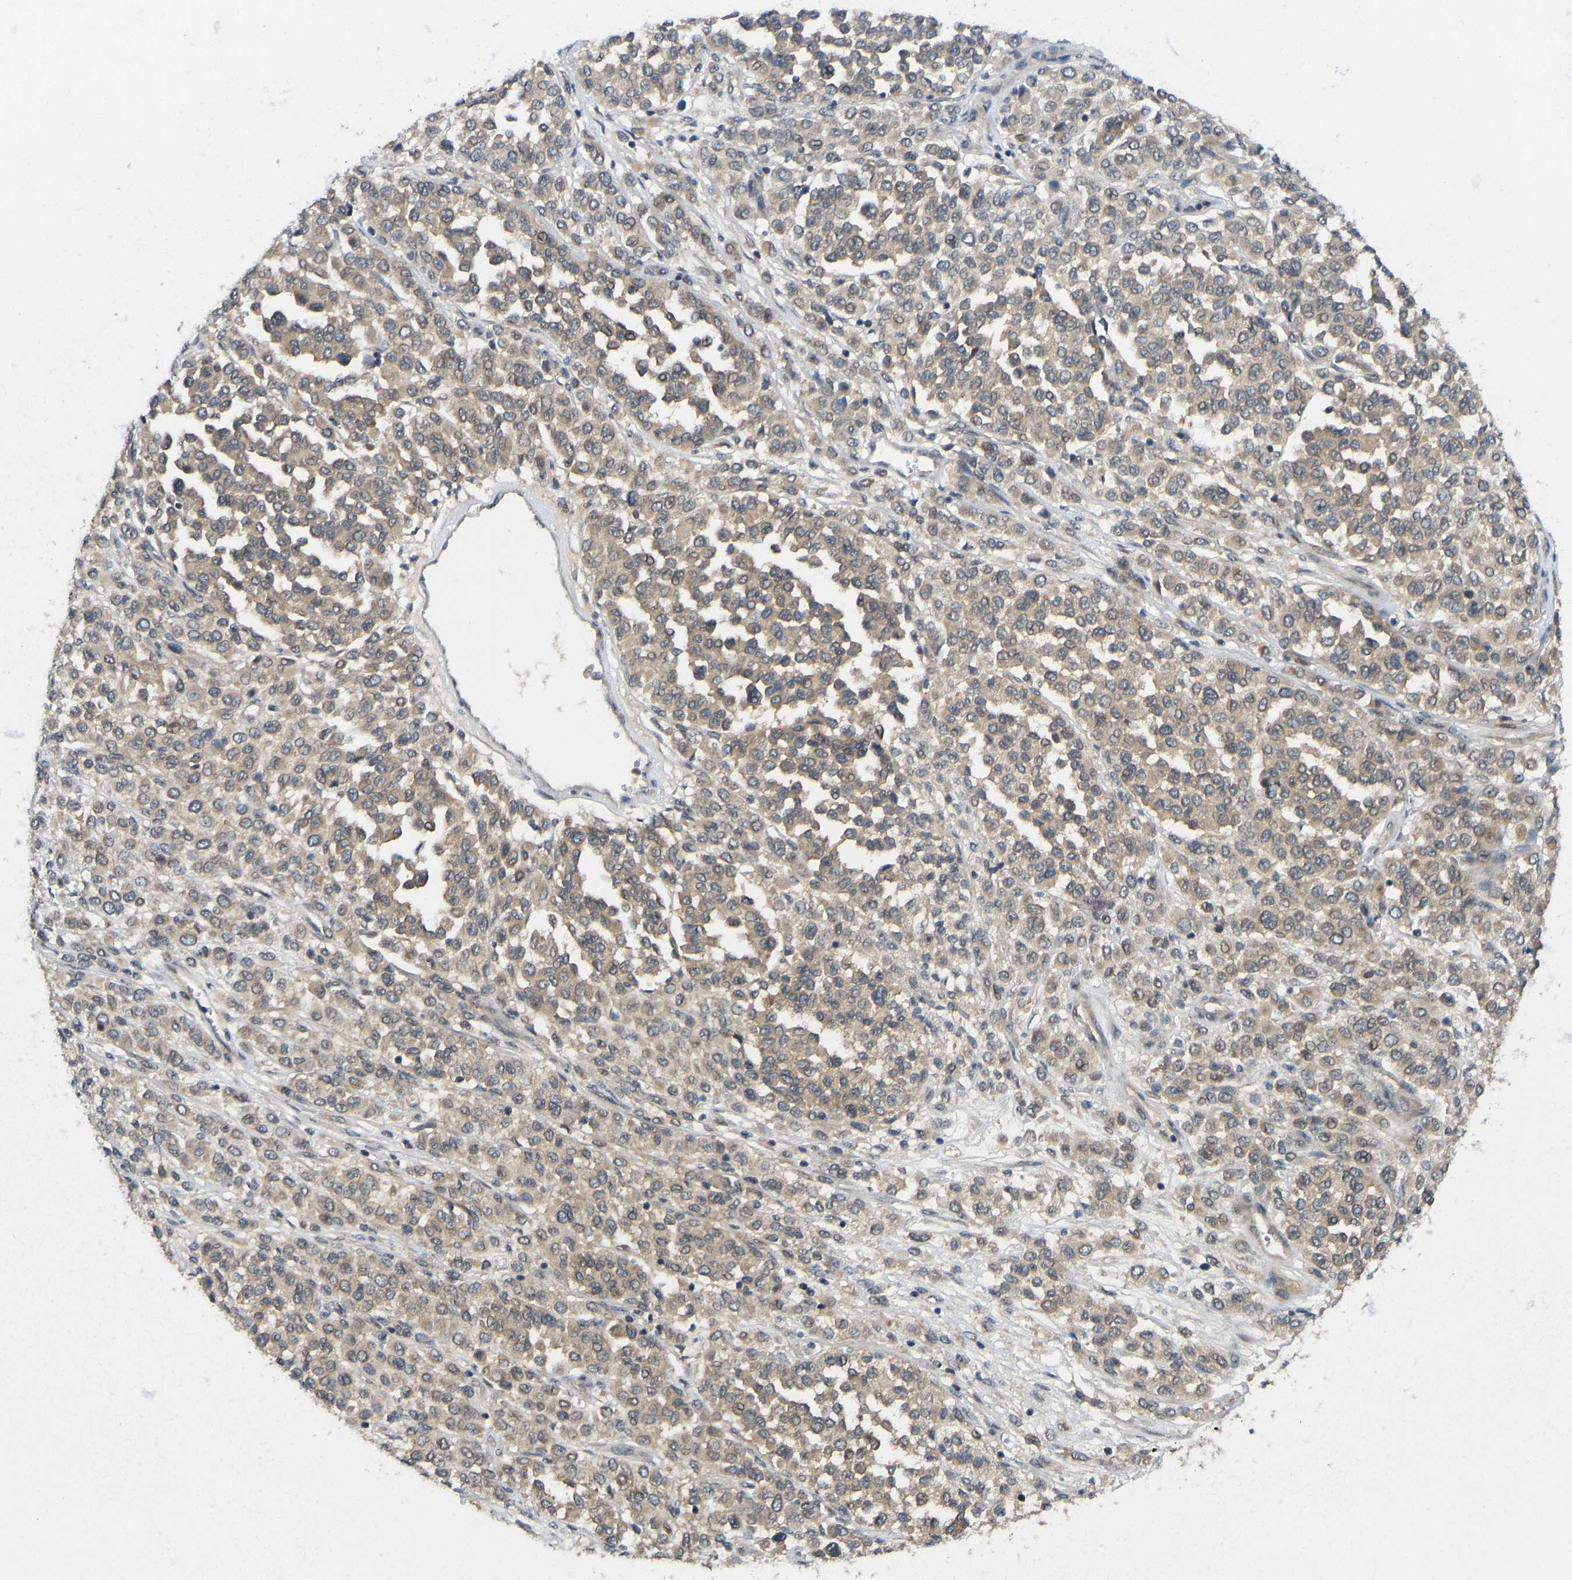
{"staining": {"intensity": "moderate", "quantity": ">75%", "location": "cytoplasmic/membranous"}, "tissue": "melanoma", "cell_type": "Tumor cells", "image_type": "cancer", "snomed": [{"axis": "morphology", "description": "Malignant melanoma, Metastatic site"}, {"axis": "topography", "description": "Pancreas"}], "caption": "This micrograph displays malignant melanoma (metastatic site) stained with immunohistochemistry to label a protein in brown. The cytoplasmic/membranous of tumor cells show moderate positivity for the protein. Nuclei are counter-stained blue.", "gene": "NDRG3", "patient": {"sex": "female", "age": 30}}